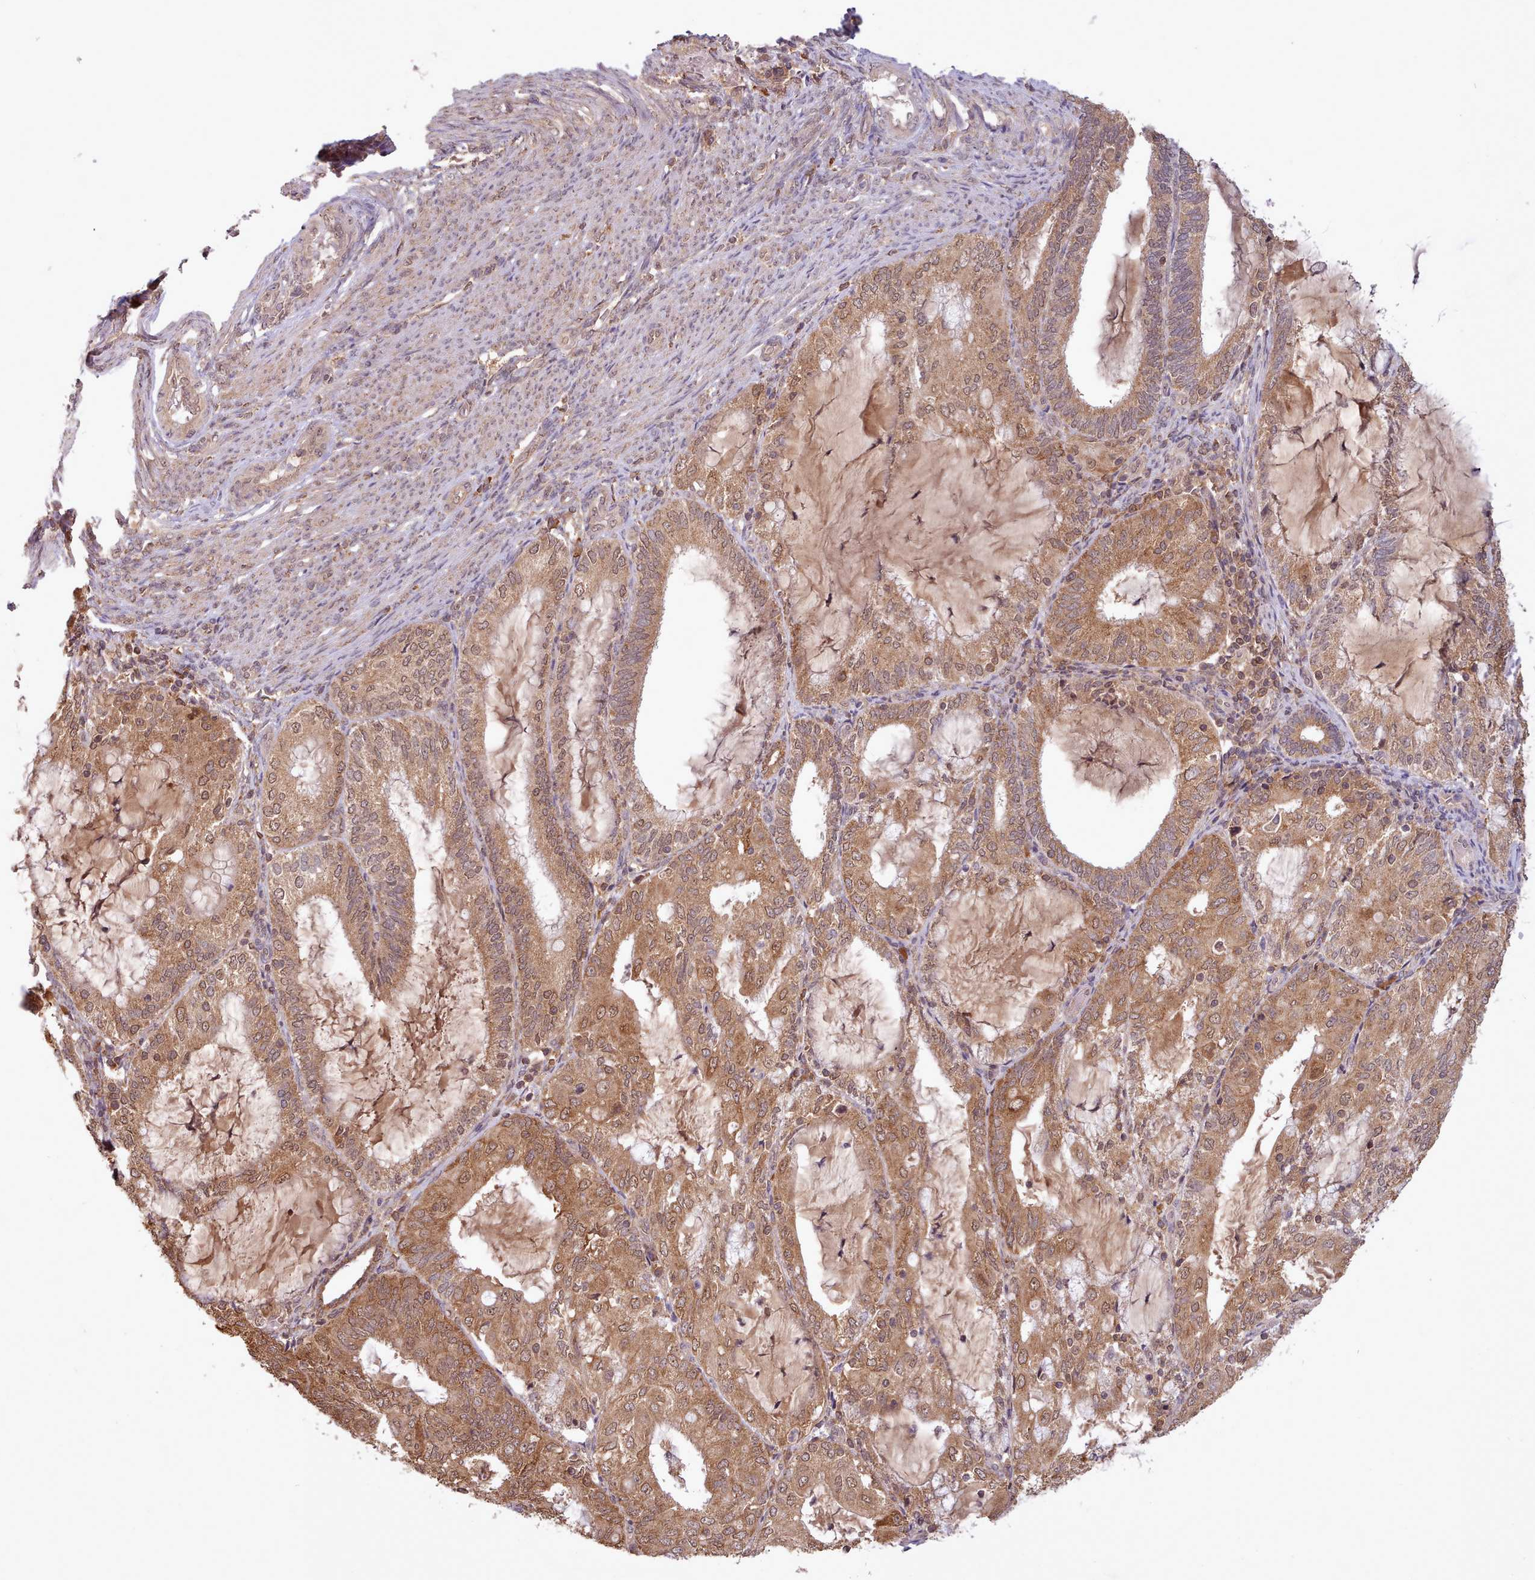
{"staining": {"intensity": "moderate", "quantity": ">75%", "location": "cytoplasmic/membranous,nuclear"}, "tissue": "endometrial cancer", "cell_type": "Tumor cells", "image_type": "cancer", "snomed": [{"axis": "morphology", "description": "Adenocarcinoma, NOS"}, {"axis": "topography", "description": "Endometrium"}], "caption": "Protein staining of adenocarcinoma (endometrial) tissue demonstrates moderate cytoplasmic/membranous and nuclear expression in about >75% of tumor cells.", "gene": "PIP4P1", "patient": {"sex": "female", "age": 81}}